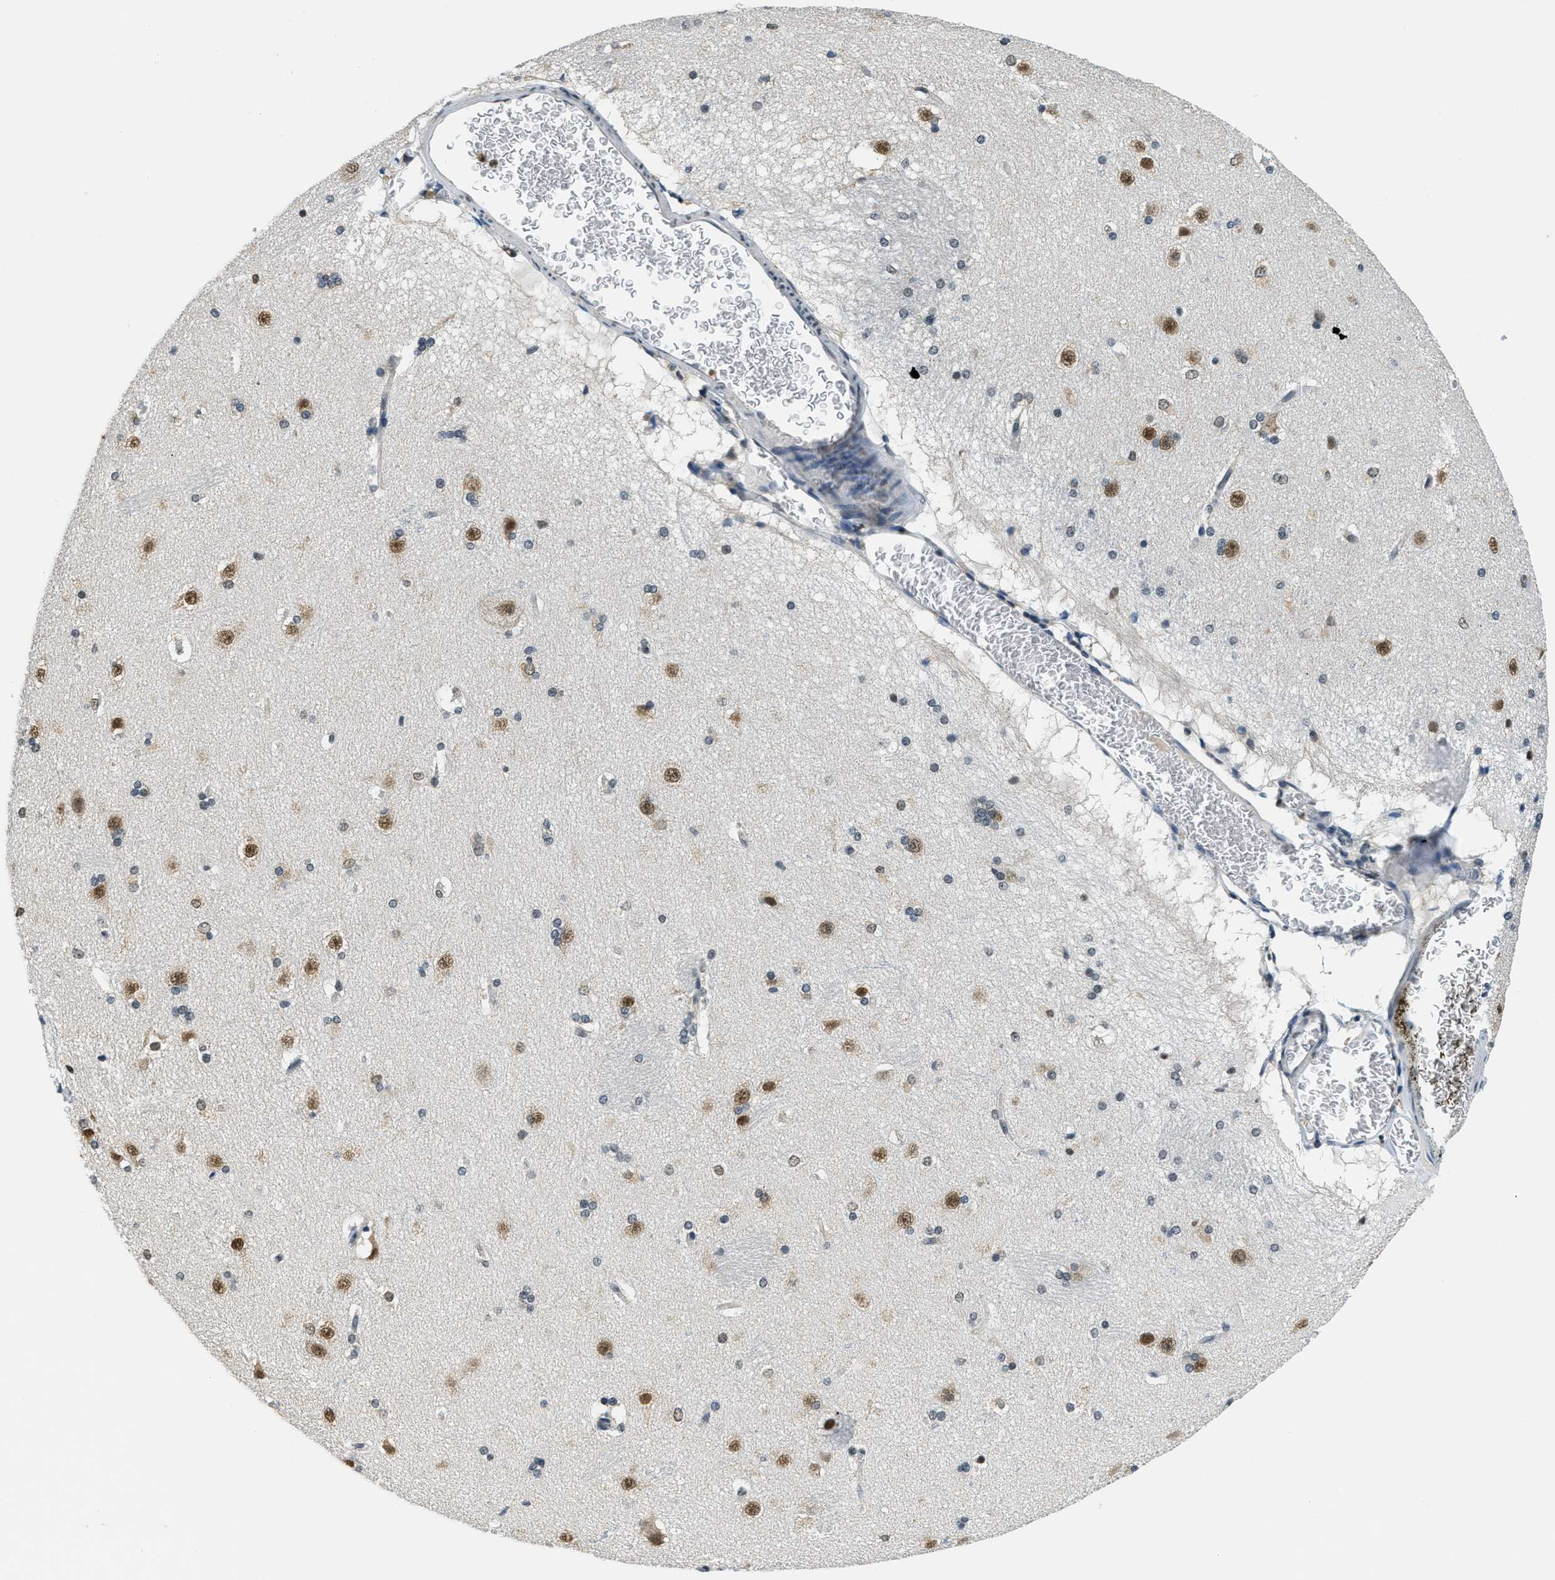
{"staining": {"intensity": "moderate", "quantity": "<25%", "location": "nuclear"}, "tissue": "caudate", "cell_type": "Glial cells", "image_type": "normal", "snomed": [{"axis": "morphology", "description": "Normal tissue, NOS"}, {"axis": "topography", "description": "Lateral ventricle wall"}], "caption": "DAB immunohistochemical staining of unremarkable human caudate shows moderate nuclear protein positivity in approximately <25% of glial cells. Nuclei are stained in blue.", "gene": "RAB11FIP1", "patient": {"sex": "female", "age": 19}}